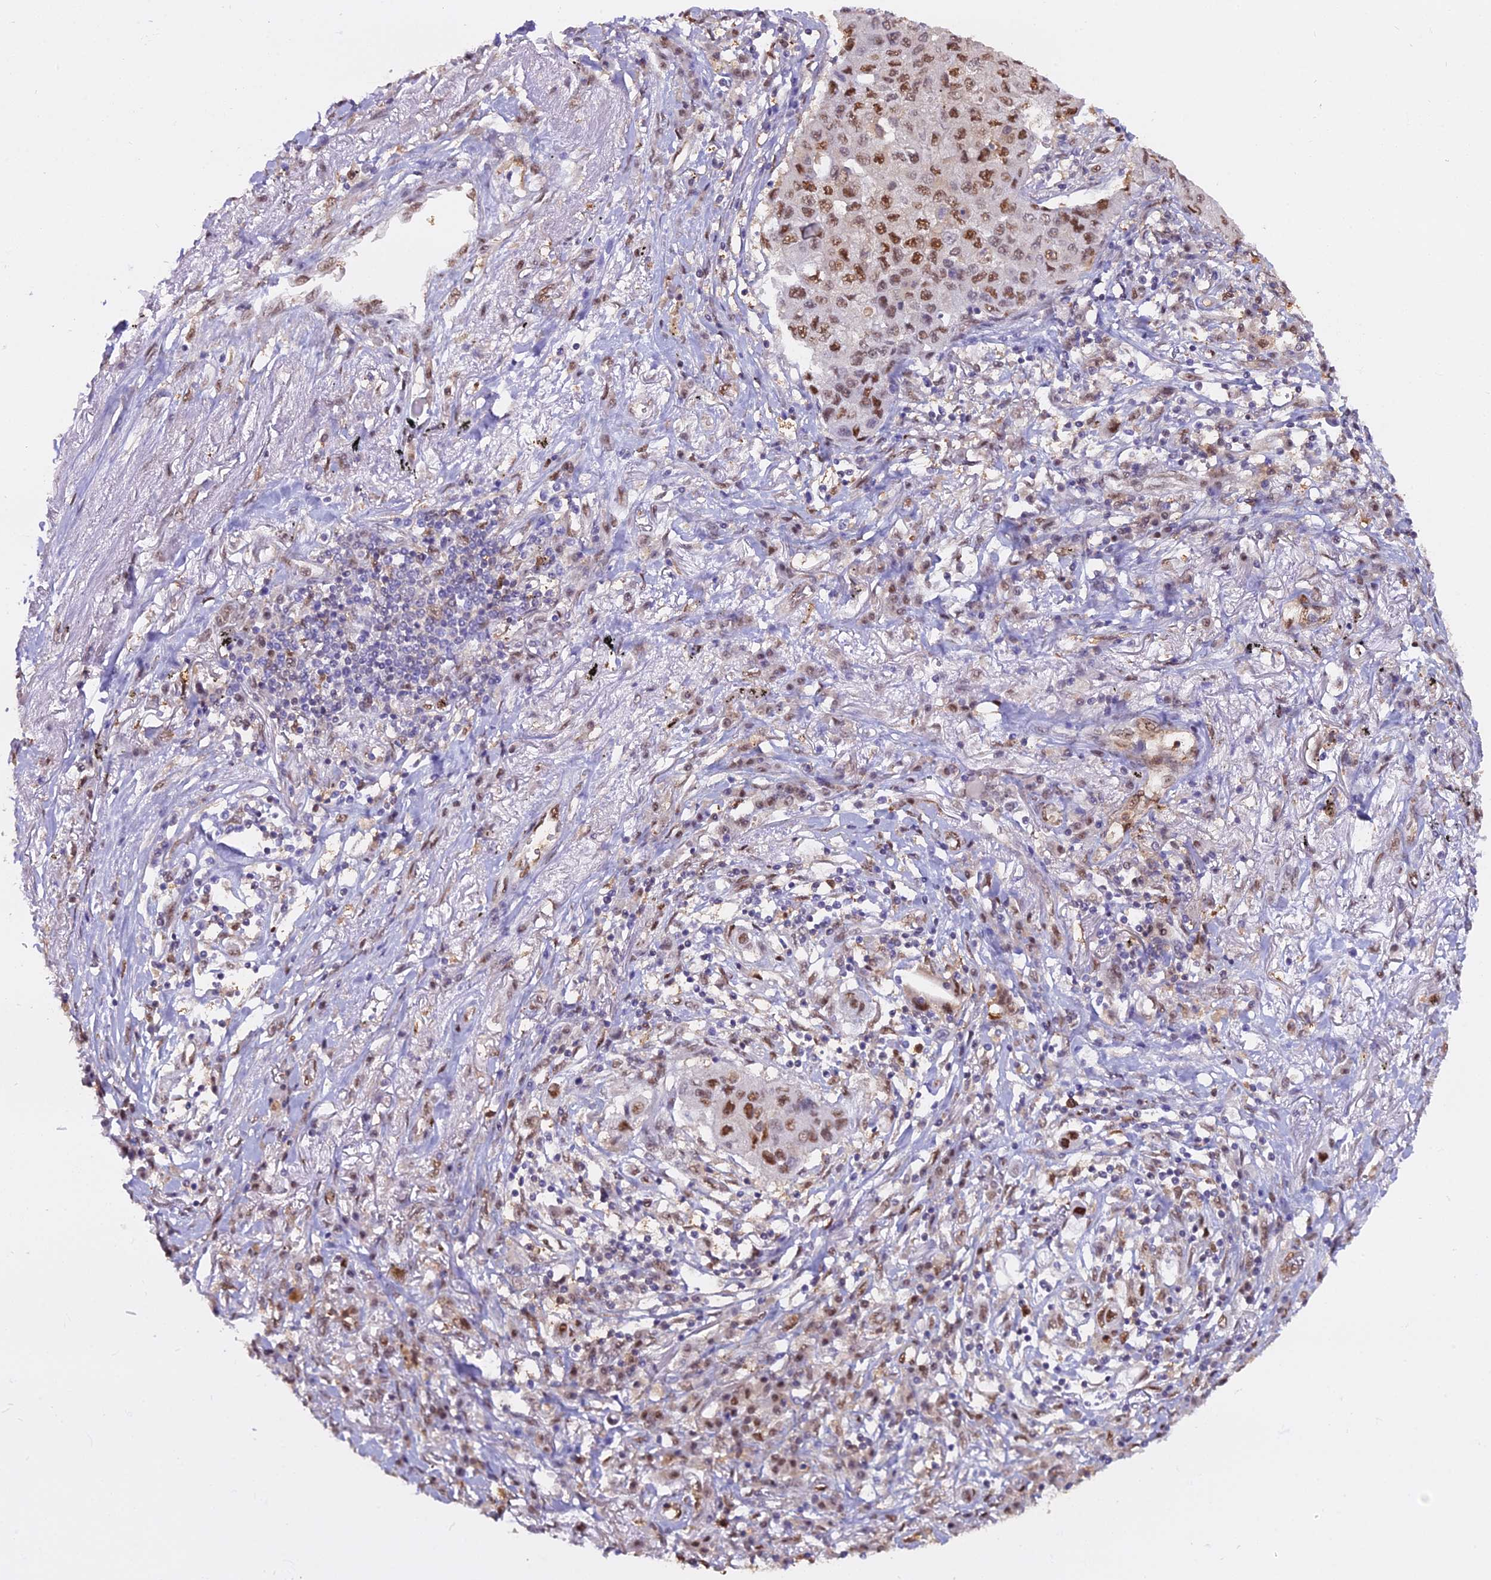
{"staining": {"intensity": "moderate", "quantity": ">75%", "location": "nuclear"}, "tissue": "lung cancer", "cell_type": "Tumor cells", "image_type": "cancer", "snomed": [{"axis": "morphology", "description": "Squamous cell carcinoma, NOS"}, {"axis": "topography", "description": "Lung"}], "caption": "Approximately >75% of tumor cells in human lung squamous cell carcinoma show moderate nuclear protein expression as visualized by brown immunohistochemical staining.", "gene": "NPEPL1", "patient": {"sex": "male", "age": 74}}